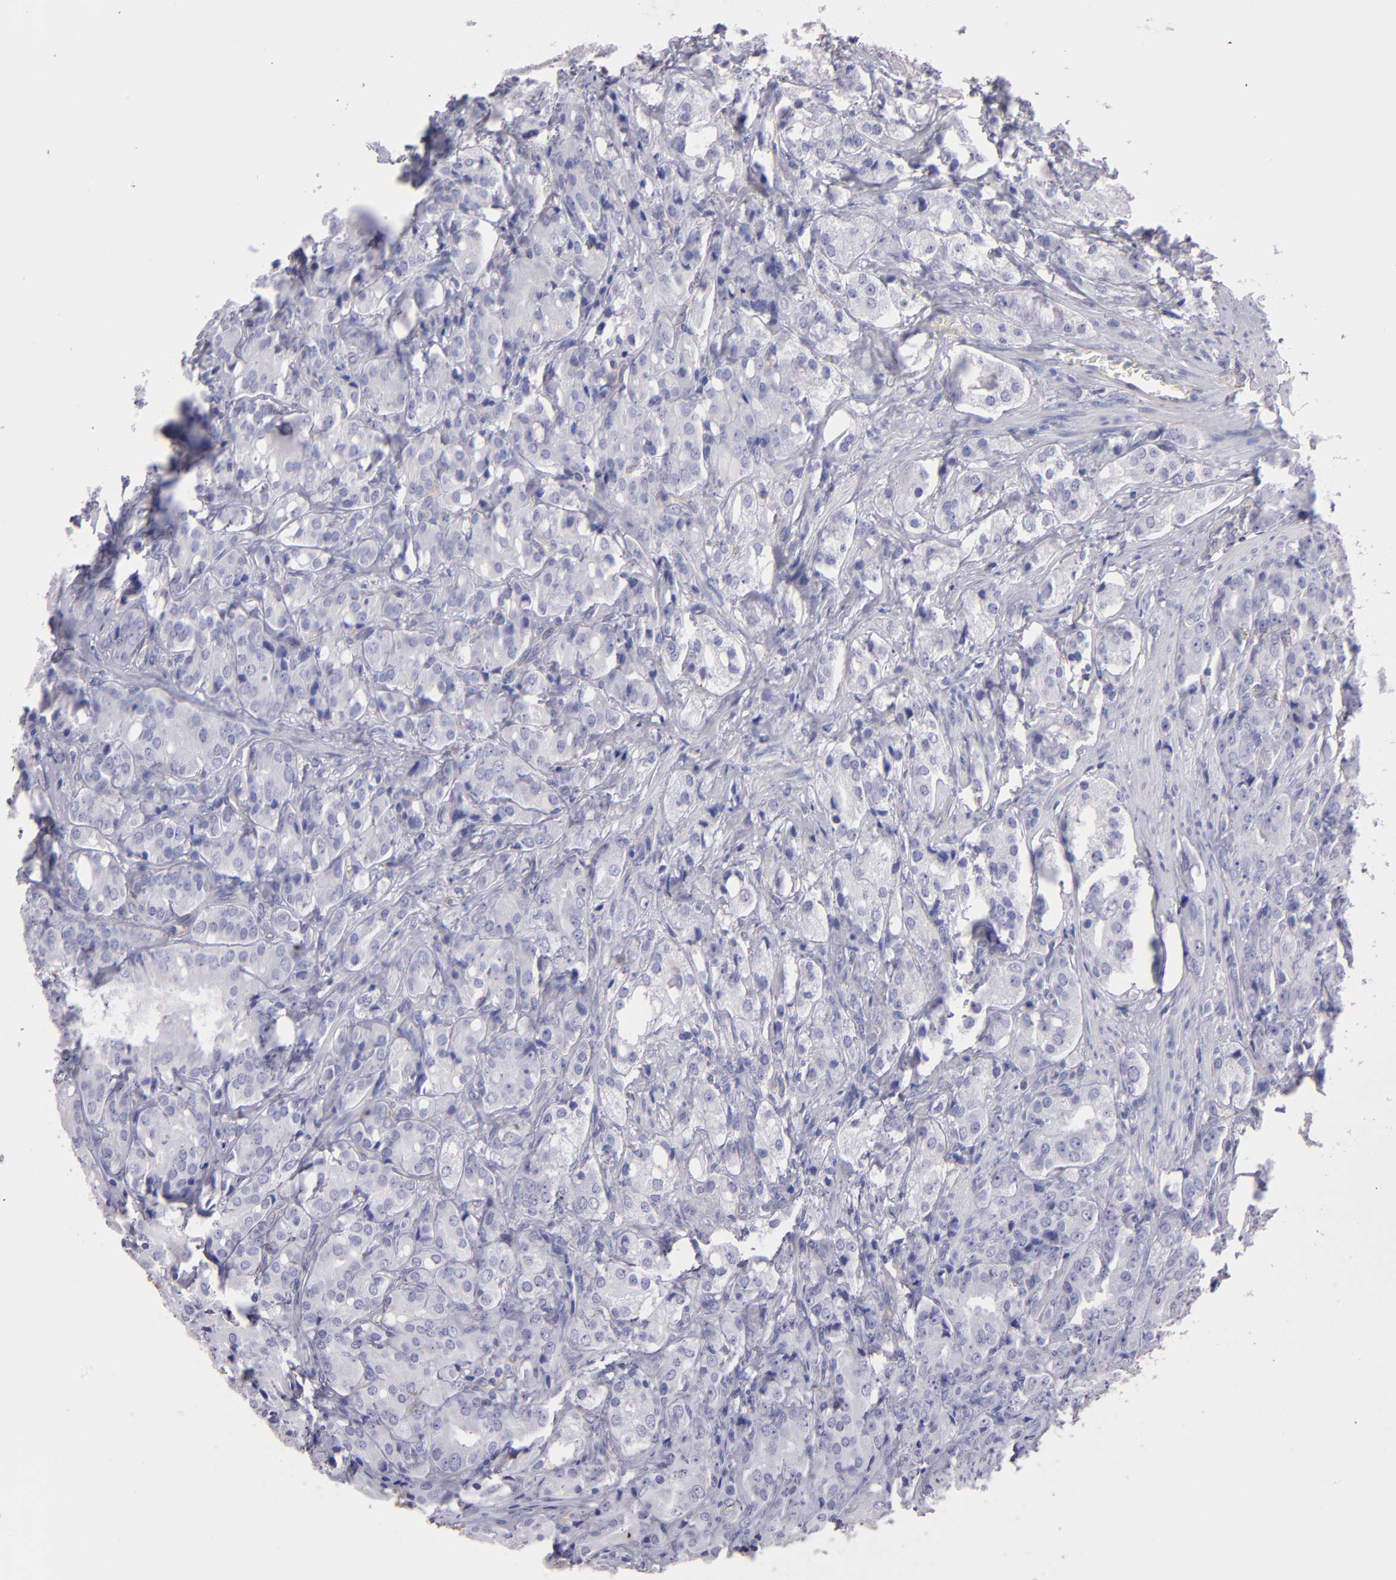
{"staining": {"intensity": "negative", "quantity": "none", "location": "none"}, "tissue": "prostate cancer", "cell_type": "Tumor cells", "image_type": "cancer", "snomed": [{"axis": "morphology", "description": "Adenocarcinoma, High grade"}, {"axis": "topography", "description": "Prostate"}], "caption": "Immunohistochemical staining of human prostate cancer displays no significant positivity in tumor cells.", "gene": "TG", "patient": {"sex": "male", "age": 68}}